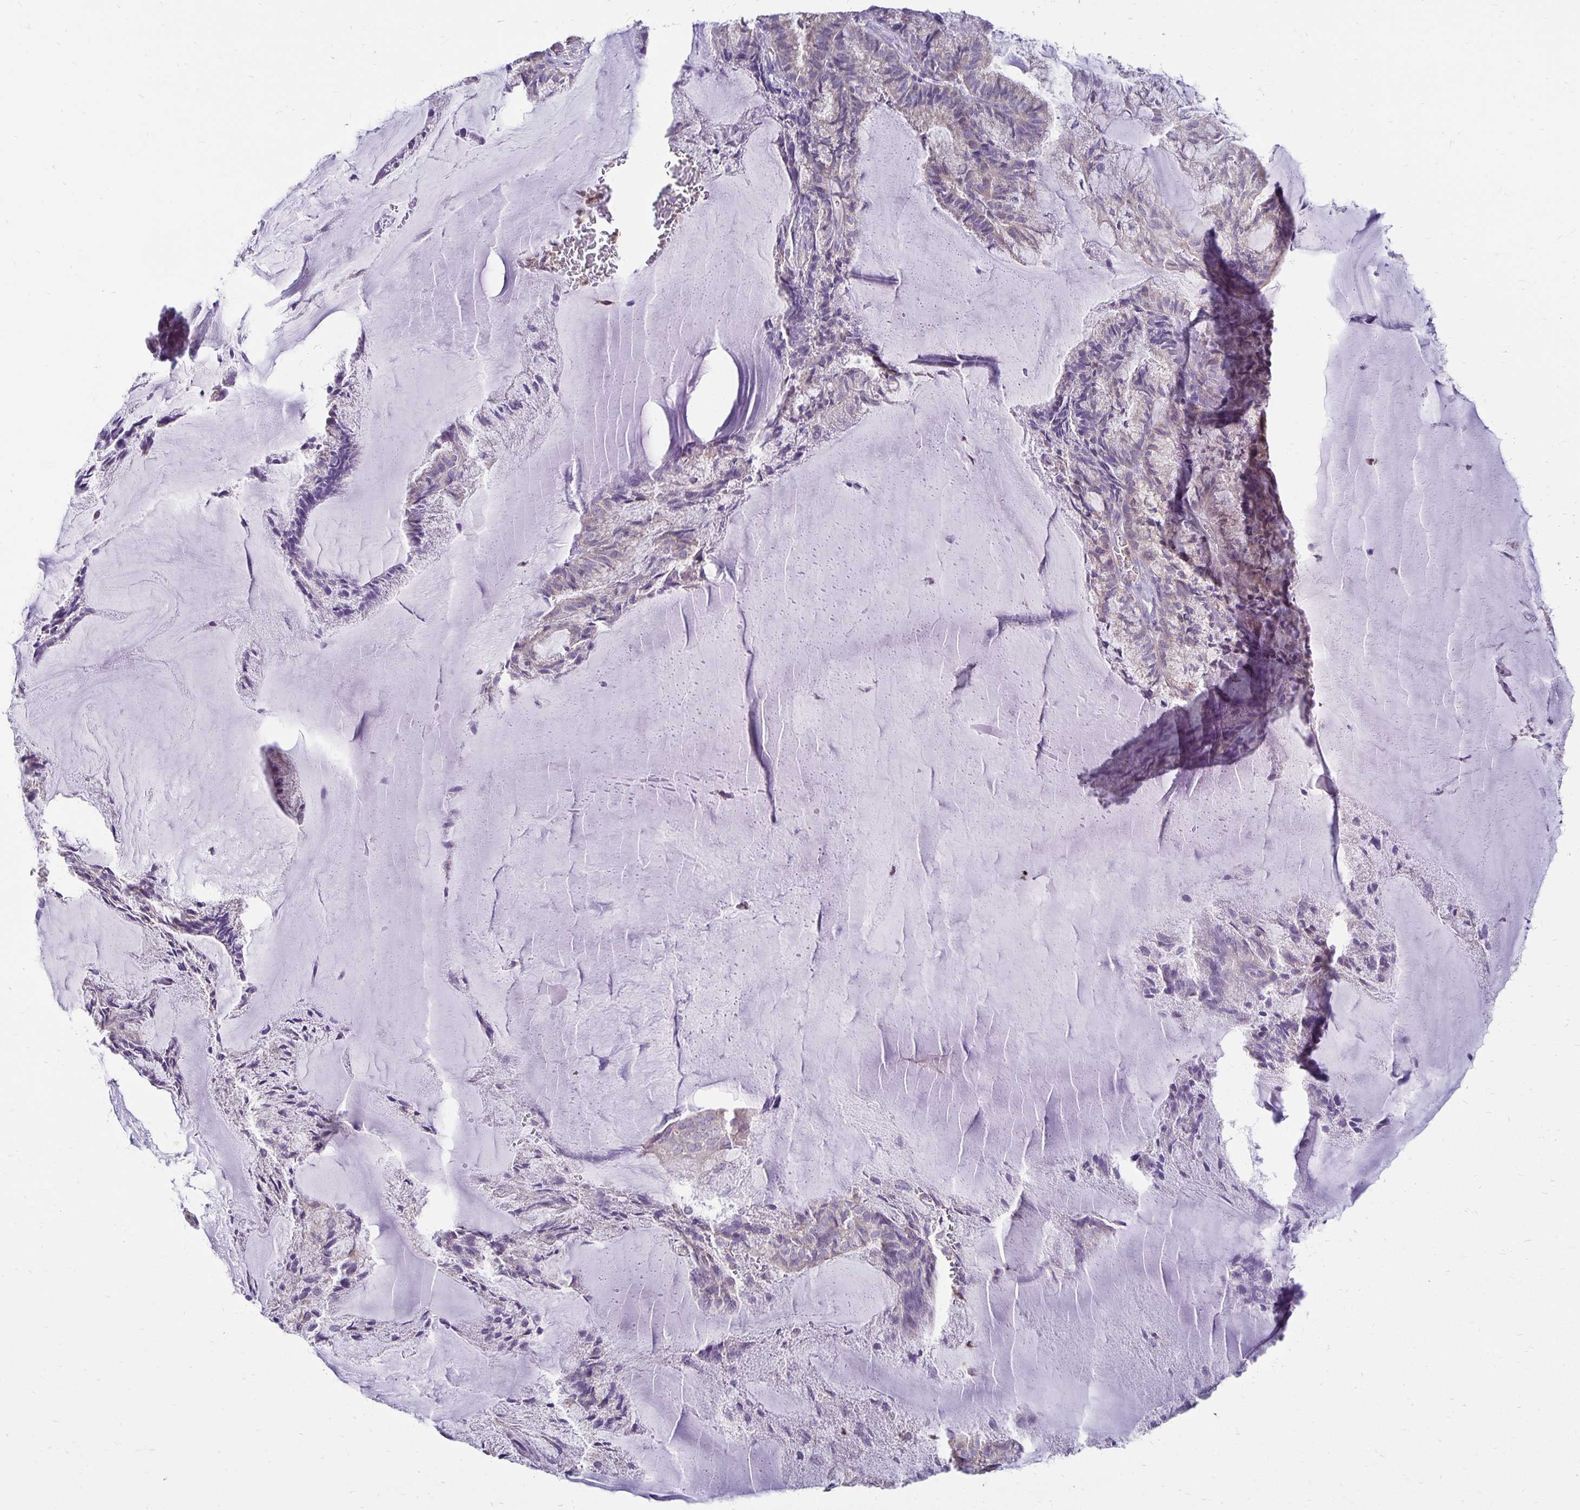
{"staining": {"intensity": "weak", "quantity": "<25%", "location": "cytoplasmic/membranous"}, "tissue": "endometrial cancer", "cell_type": "Tumor cells", "image_type": "cancer", "snomed": [{"axis": "morphology", "description": "Carcinoma, NOS"}, {"axis": "topography", "description": "Endometrium"}], "caption": "Image shows no protein staining in tumor cells of endometrial carcinoma tissue. The staining was performed using DAB (3,3'-diaminobenzidine) to visualize the protein expression in brown, while the nuclei were stained in blue with hematoxylin (Magnification: 20x).", "gene": "FN3K", "patient": {"sex": "female", "age": 62}}